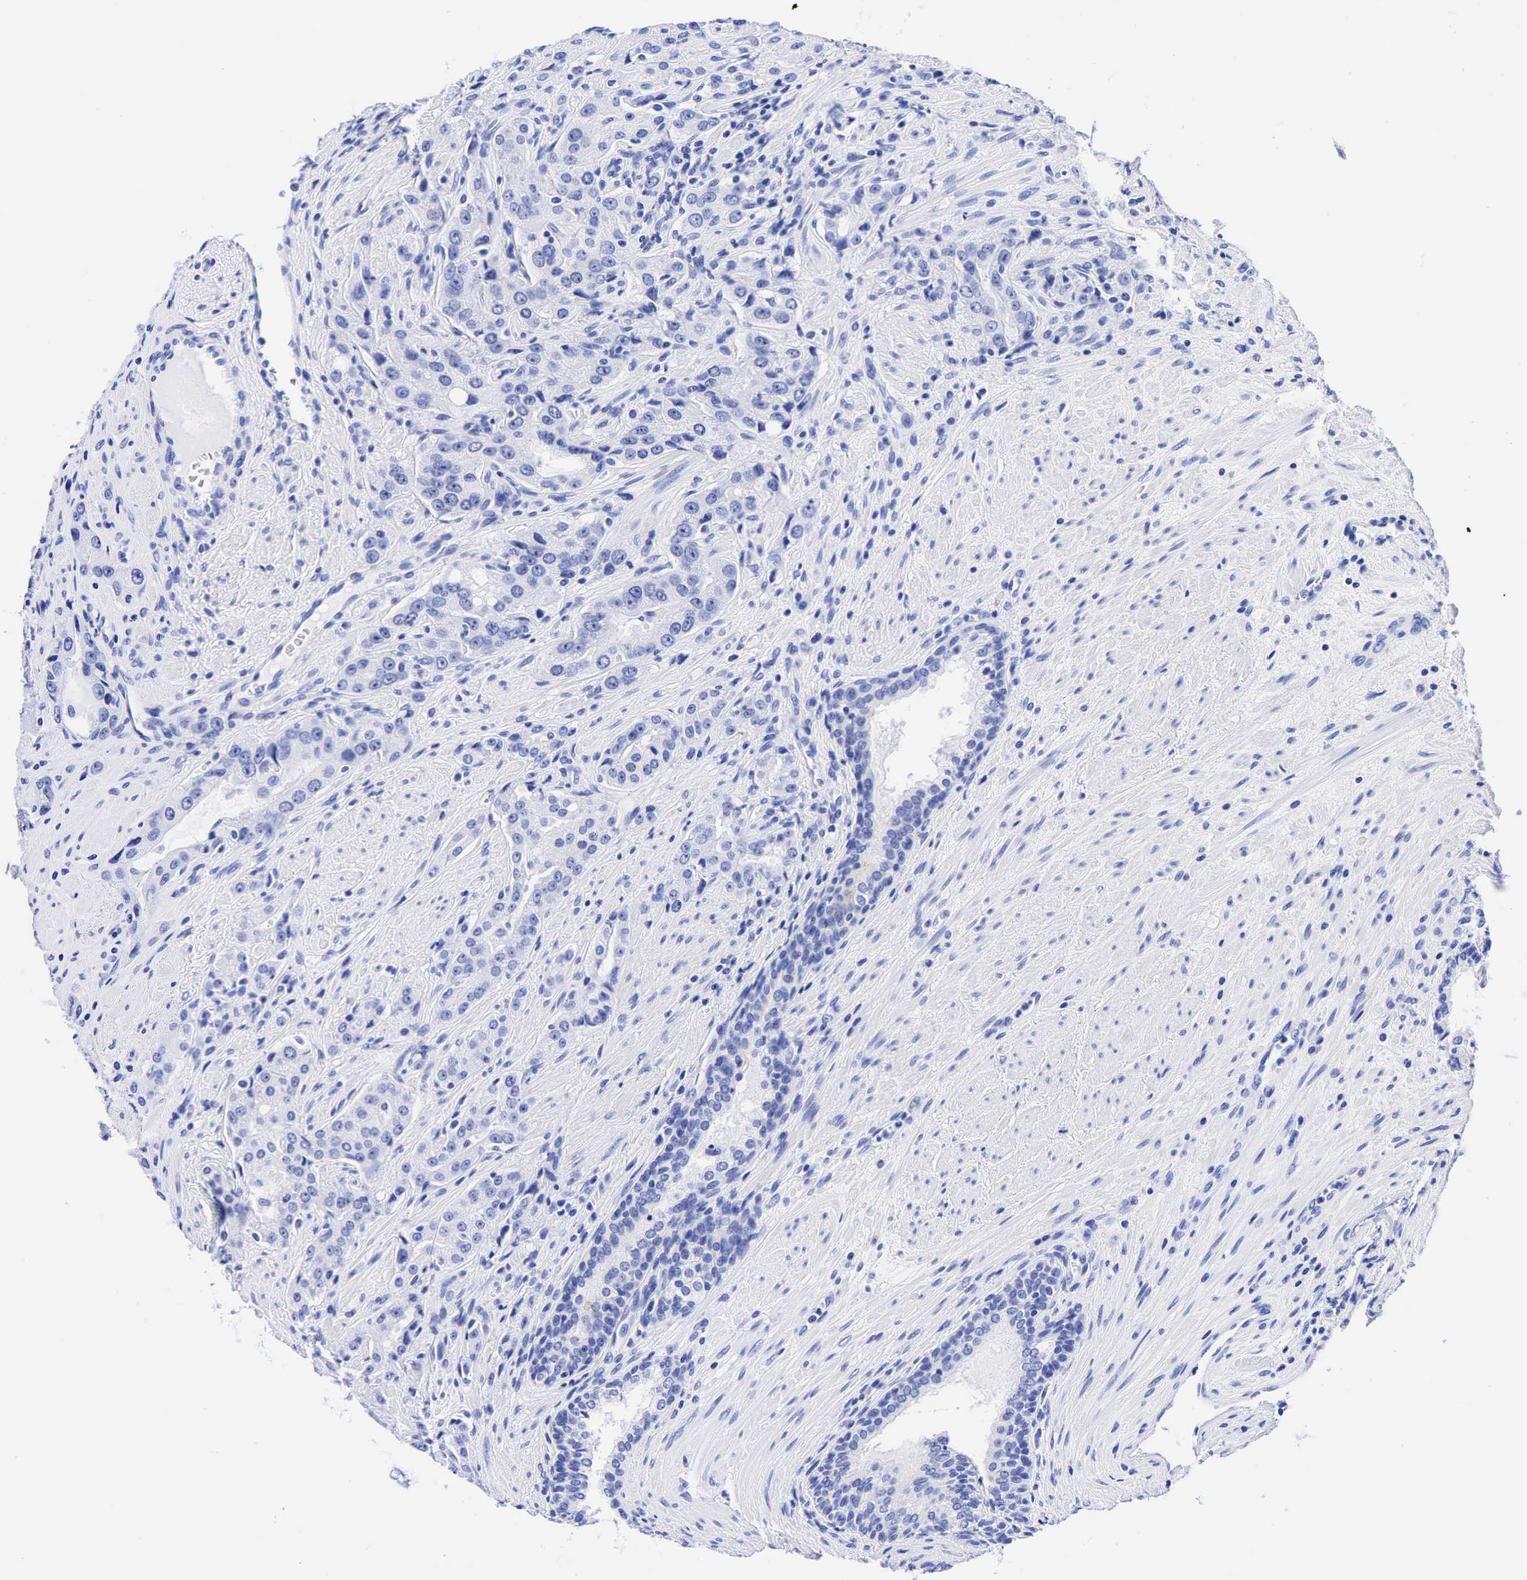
{"staining": {"intensity": "negative", "quantity": "none", "location": "none"}, "tissue": "prostate cancer", "cell_type": "Tumor cells", "image_type": "cancer", "snomed": [{"axis": "morphology", "description": "Adenocarcinoma, Medium grade"}, {"axis": "topography", "description": "Prostate"}], "caption": "There is no significant expression in tumor cells of prostate cancer.", "gene": "CEACAM5", "patient": {"sex": "male", "age": 72}}